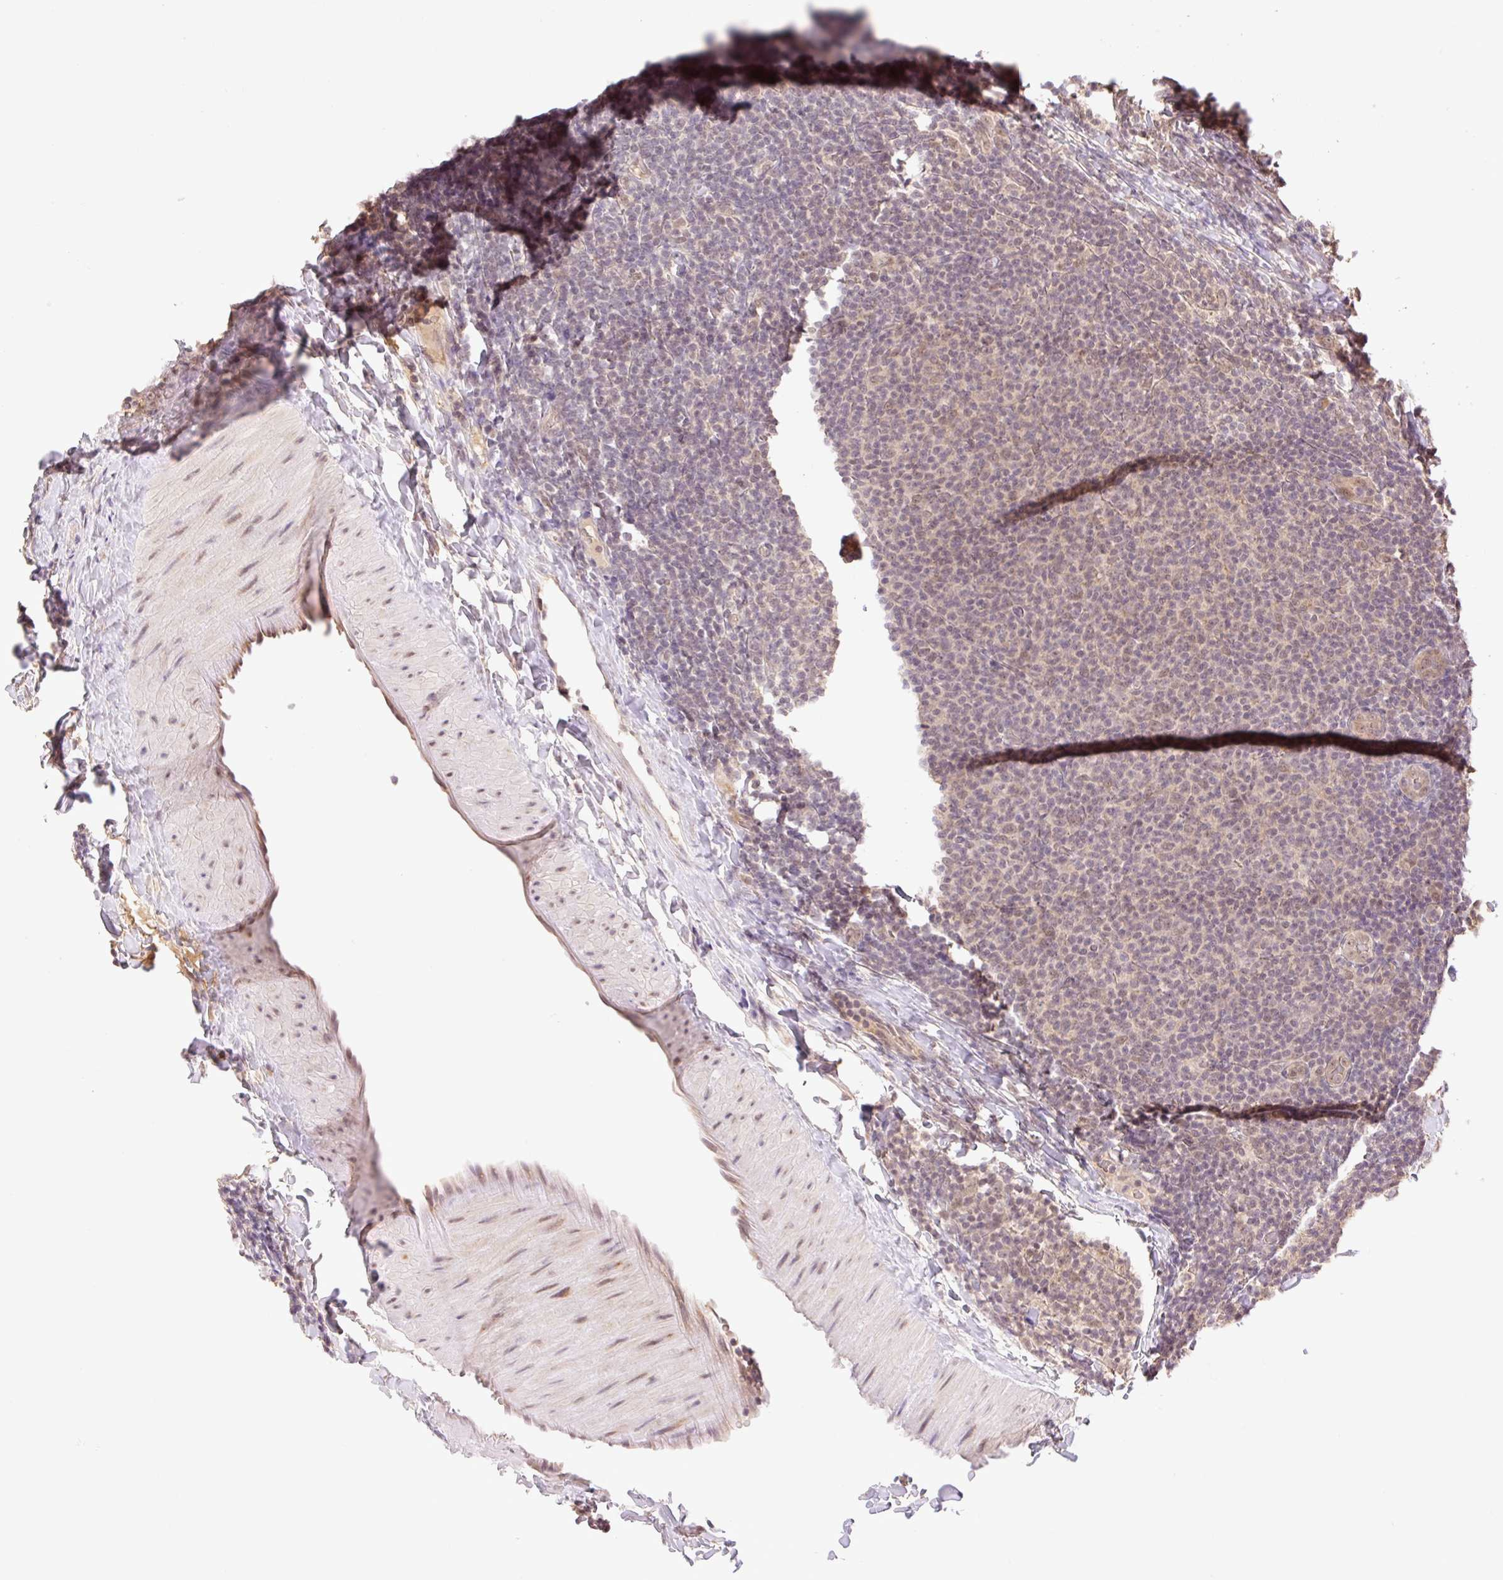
{"staining": {"intensity": "weak", "quantity": "25%-75%", "location": "nuclear"}, "tissue": "lymphoma", "cell_type": "Tumor cells", "image_type": "cancer", "snomed": [{"axis": "morphology", "description": "Malignant lymphoma, non-Hodgkin's type, Low grade"}, {"axis": "topography", "description": "Lymph node"}], "caption": "Weak nuclear positivity for a protein is identified in approximately 25%-75% of tumor cells of low-grade malignant lymphoma, non-Hodgkin's type using immunohistochemistry.", "gene": "YJU2B", "patient": {"sex": "male", "age": 66}}